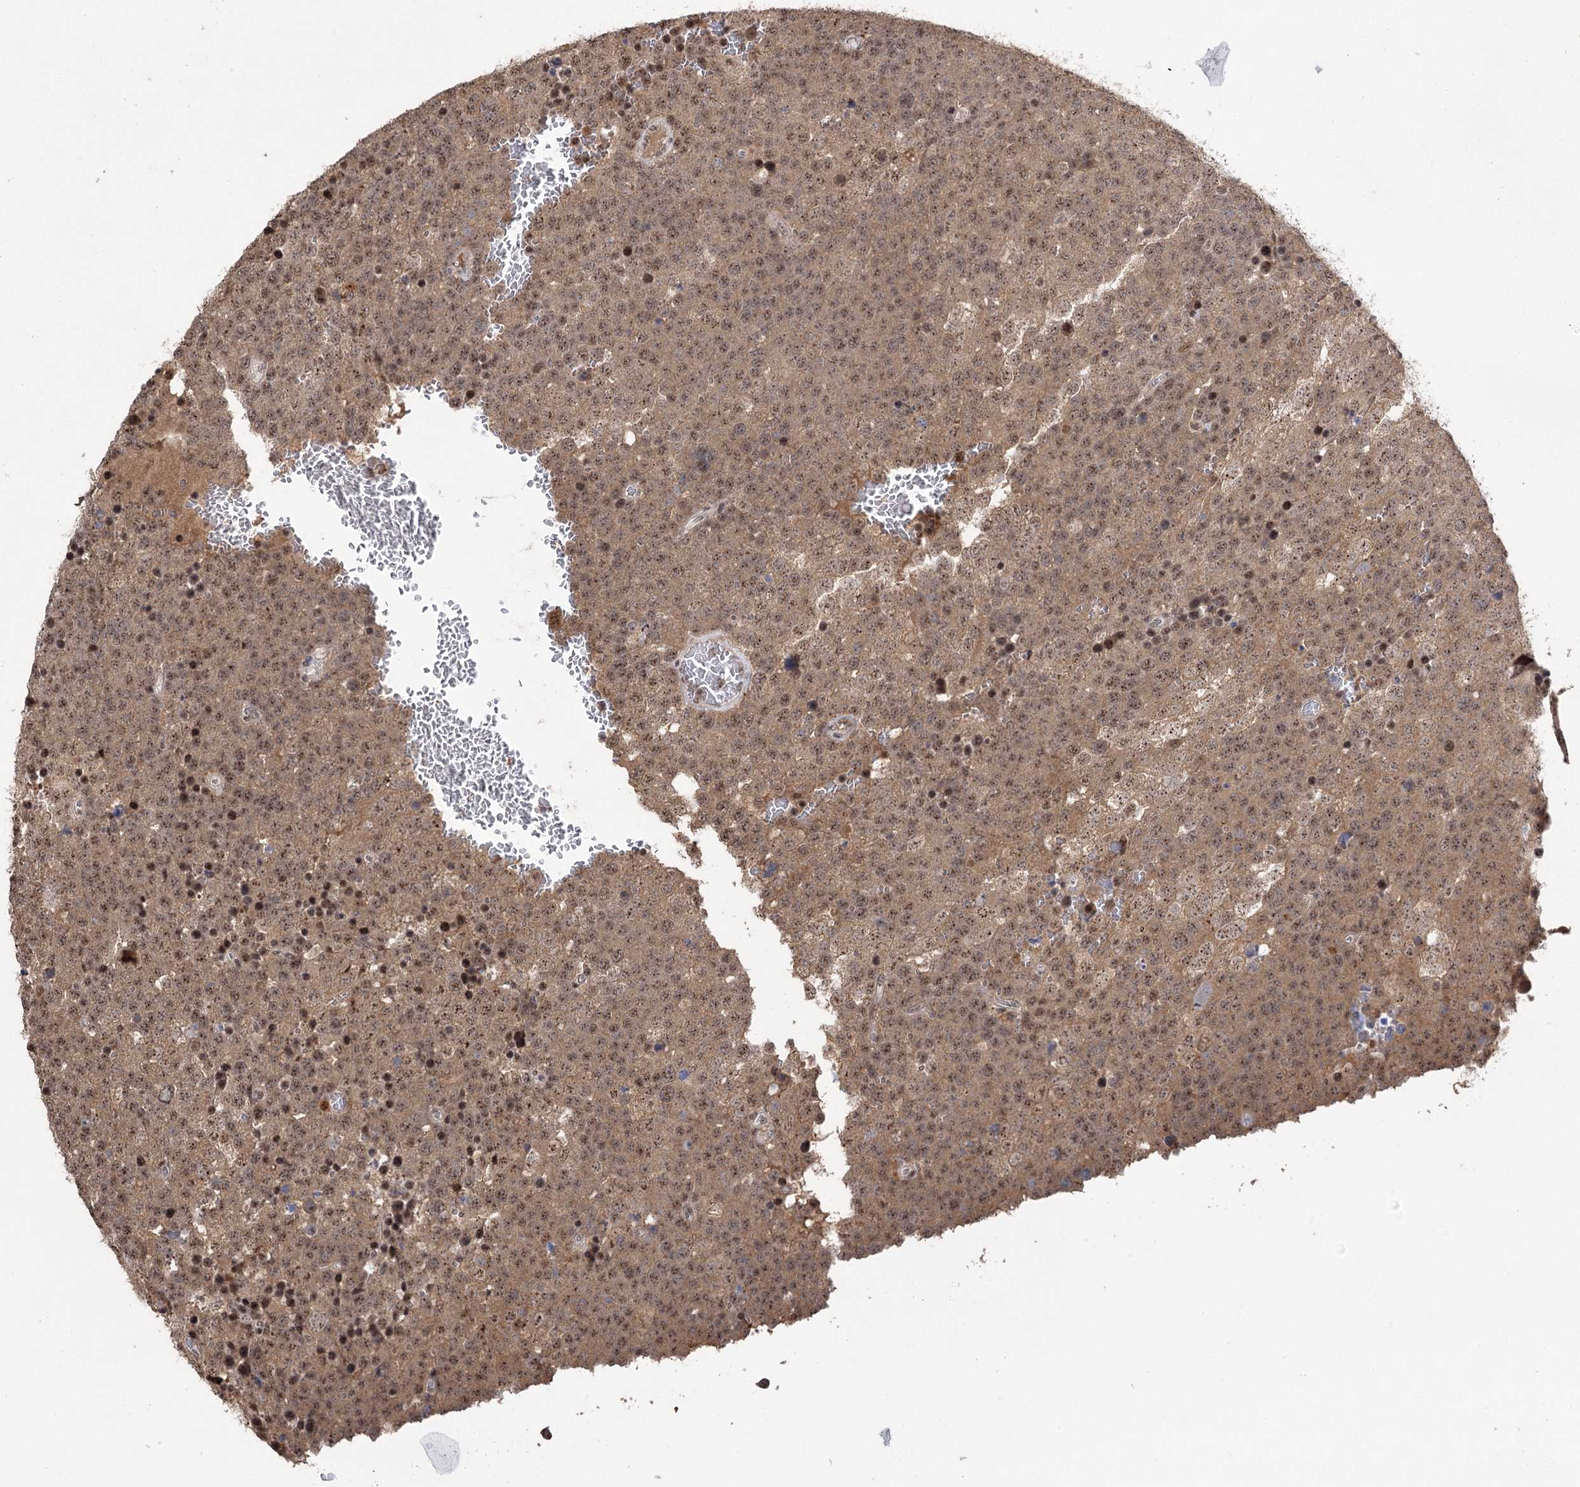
{"staining": {"intensity": "weak", "quantity": ">75%", "location": "cytoplasmic/membranous,nuclear"}, "tissue": "testis cancer", "cell_type": "Tumor cells", "image_type": "cancer", "snomed": [{"axis": "morphology", "description": "Seminoma, NOS"}, {"axis": "topography", "description": "Testis"}], "caption": "Weak cytoplasmic/membranous and nuclear staining for a protein is seen in approximately >75% of tumor cells of testis seminoma using immunohistochemistry (IHC).", "gene": "PYROXD1", "patient": {"sex": "male", "age": 71}}